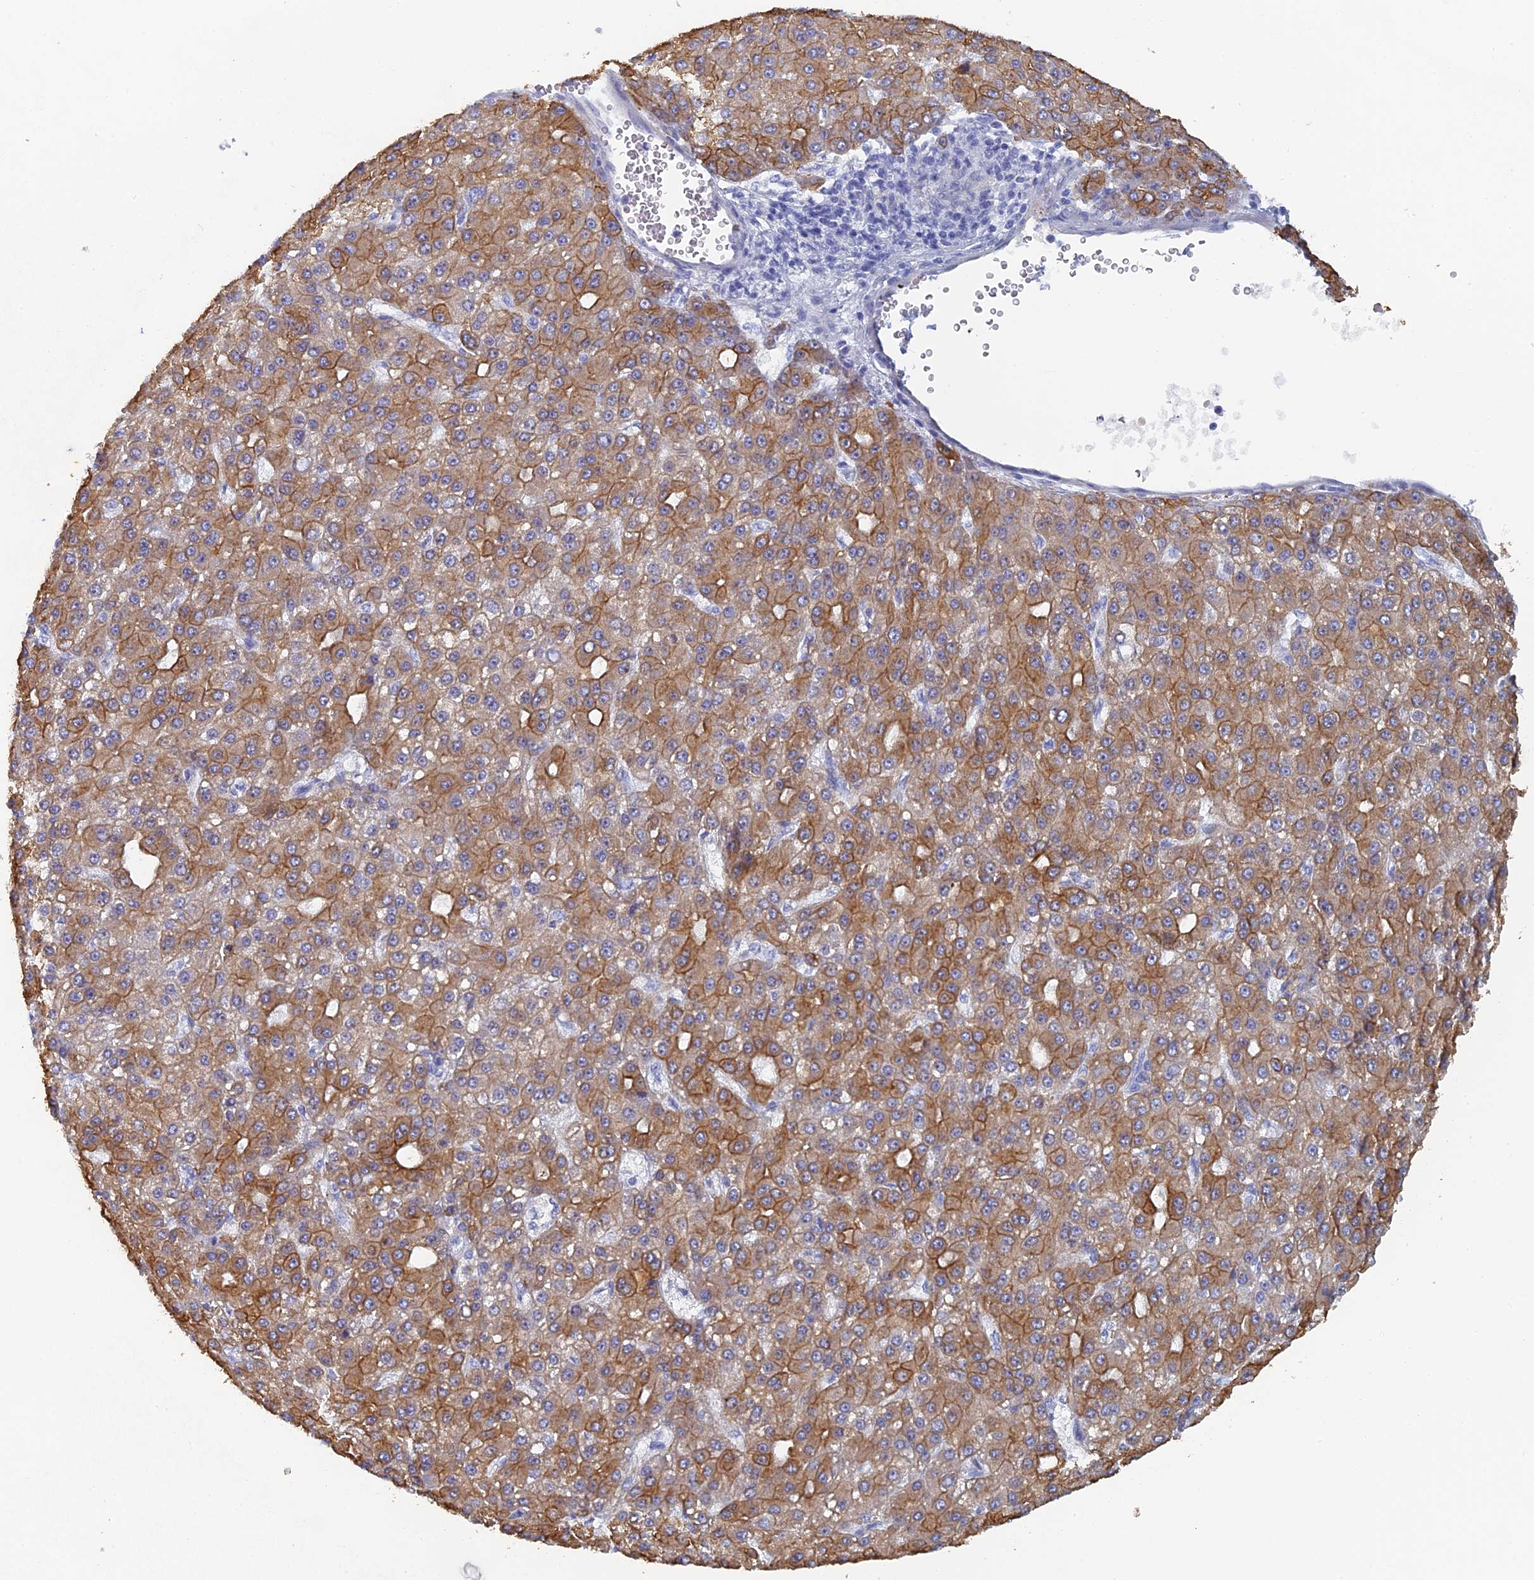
{"staining": {"intensity": "moderate", "quantity": ">75%", "location": "cytoplasmic/membranous"}, "tissue": "liver cancer", "cell_type": "Tumor cells", "image_type": "cancer", "snomed": [{"axis": "morphology", "description": "Carcinoma, Hepatocellular, NOS"}, {"axis": "topography", "description": "Liver"}], "caption": "Immunohistochemical staining of human liver cancer (hepatocellular carcinoma) demonstrates medium levels of moderate cytoplasmic/membranous positivity in approximately >75% of tumor cells.", "gene": "SRFBP1", "patient": {"sex": "male", "age": 67}}